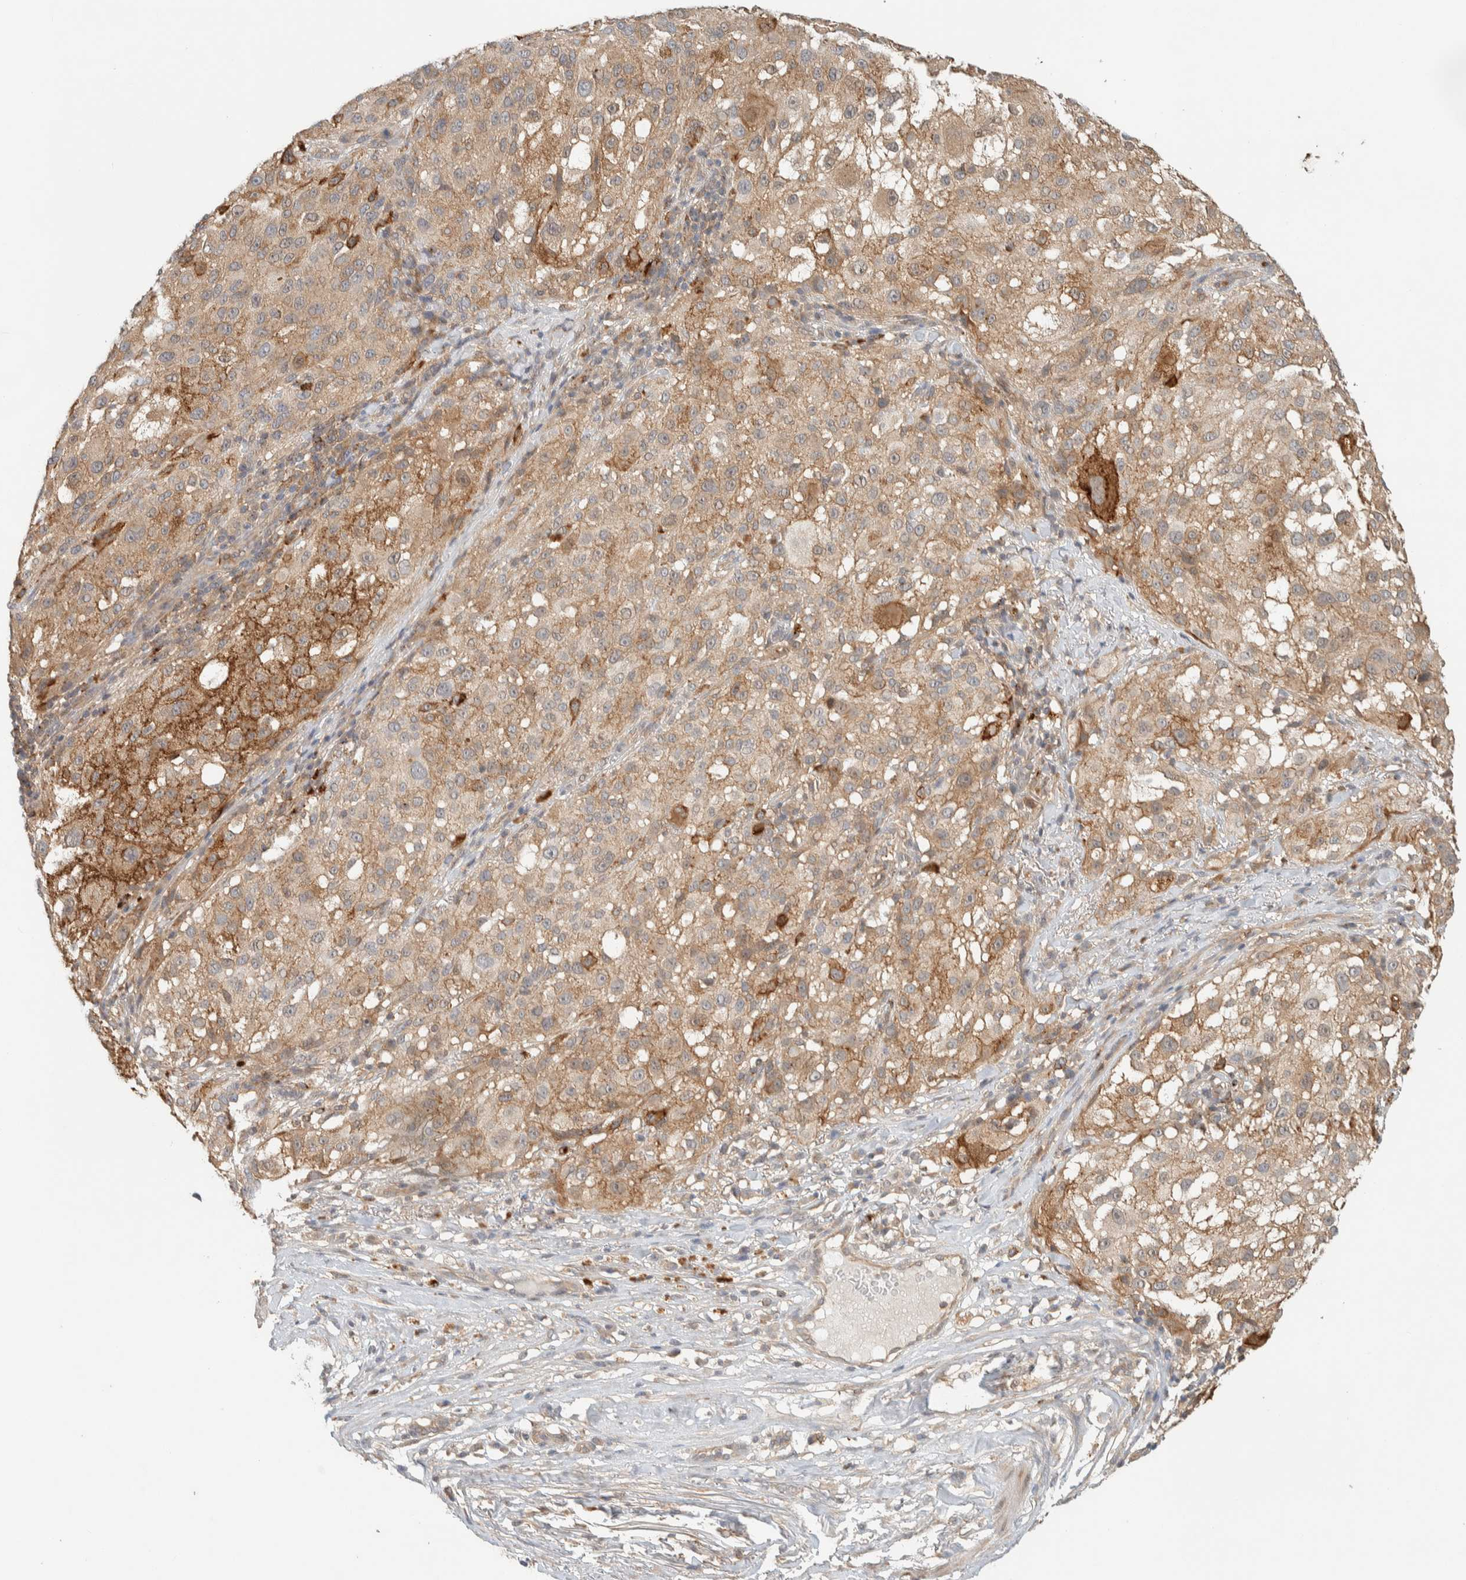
{"staining": {"intensity": "moderate", "quantity": ">75%", "location": "cytoplasmic/membranous"}, "tissue": "melanoma", "cell_type": "Tumor cells", "image_type": "cancer", "snomed": [{"axis": "morphology", "description": "Necrosis, NOS"}, {"axis": "morphology", "description": "Malignant melanoma, NOS"}, {"axis": "topography", "description": "Skin"}], "caption": "A high-resolution photomicrograph shows immunohistochemistry (IHC) staining of melanoma, which shows moderate cytoplasmic/membranous expression in approximately >75% of tumor cells.", "gene": "RAB11FIP1", "patient": {"sex": "female", "age": 87}}